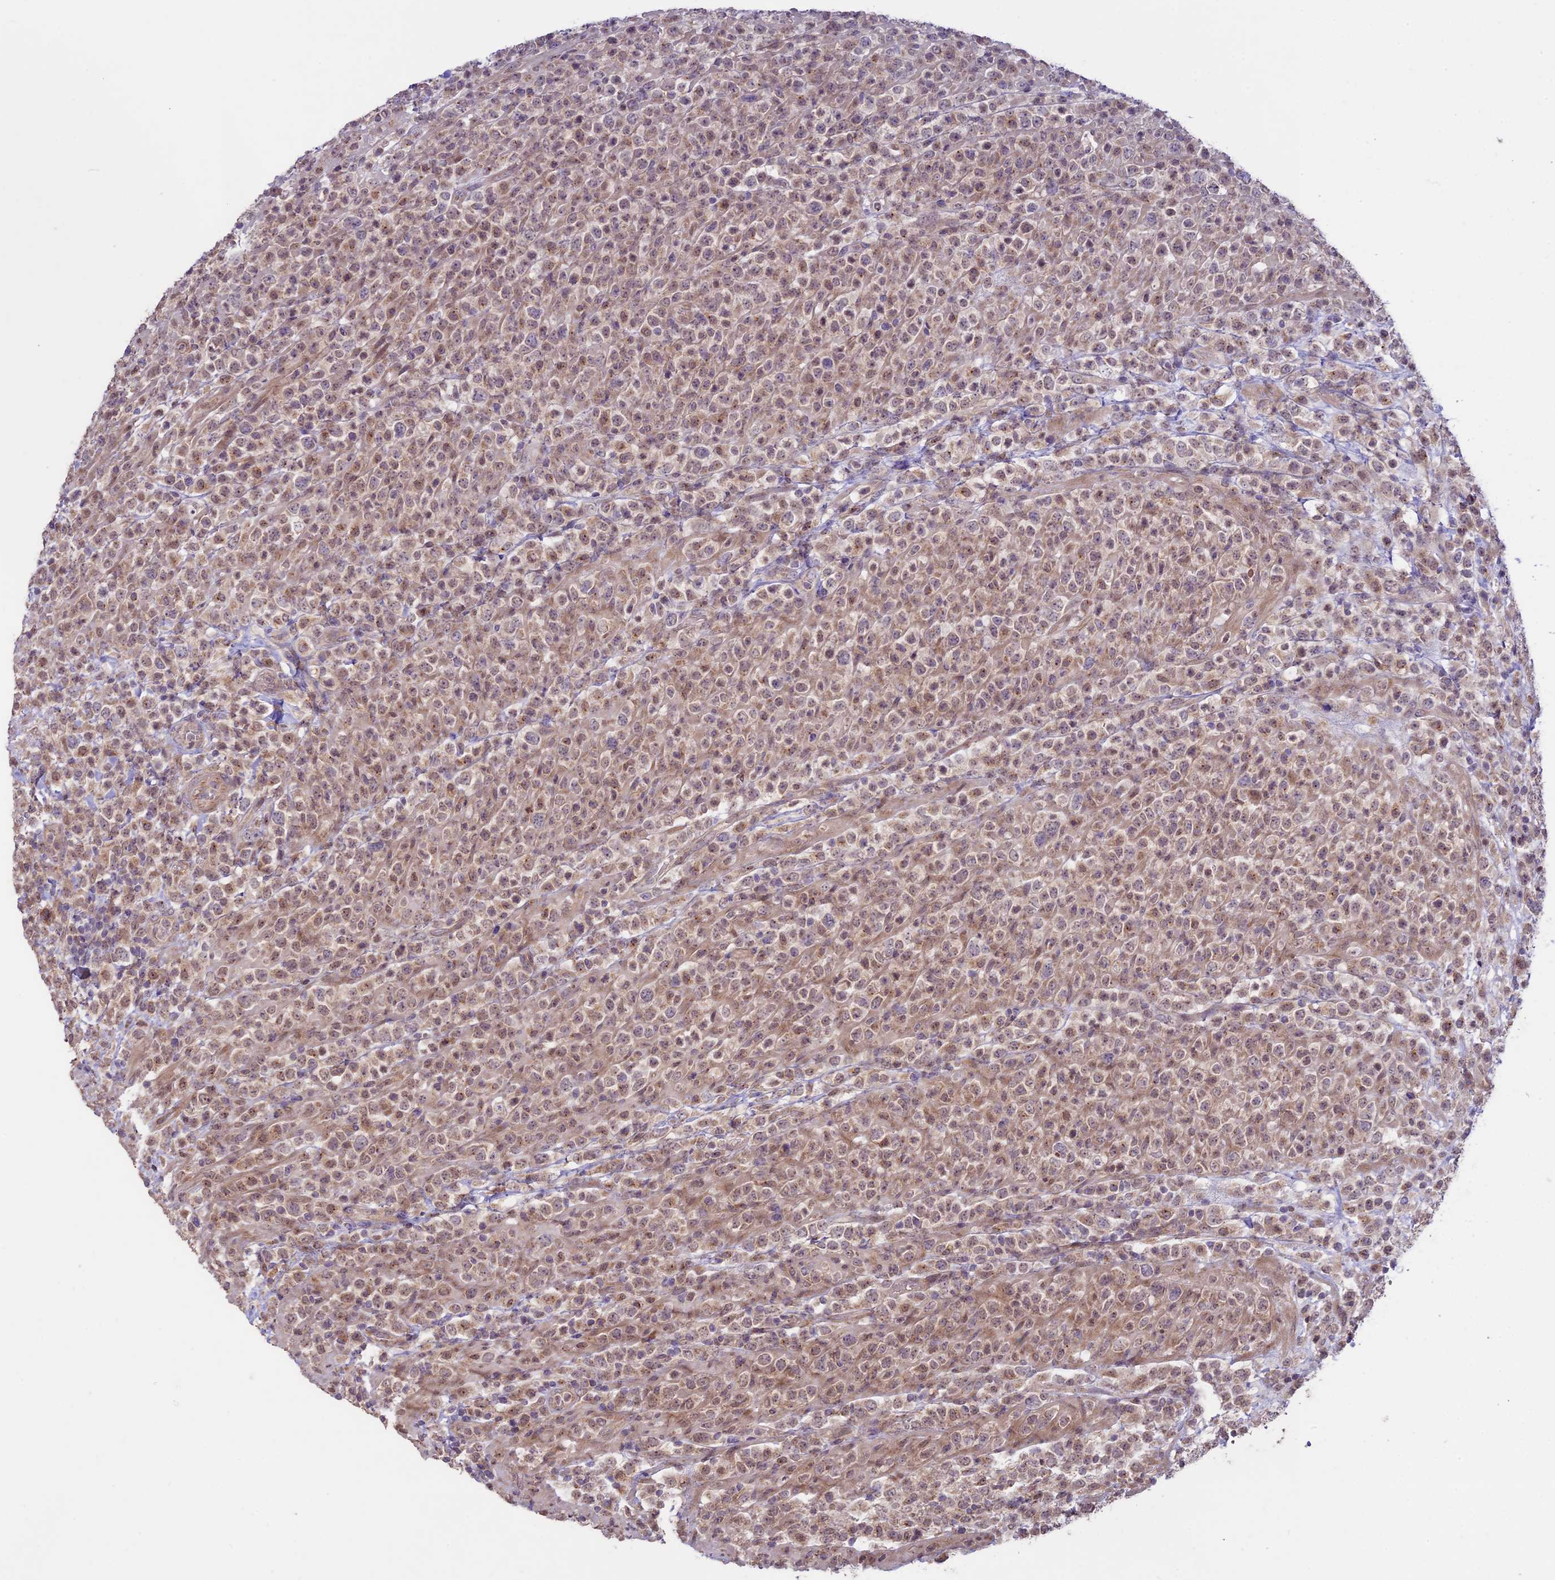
{"staining": {"intensity": "weak", "quantity": "25%-75%", "location": "cytoplasmic/membranous,nuclear"}, "tissue": "lymphoma", "cell_type": "Tumor cells", "image_type": "cancer", "snomed": [{"axis": "morphology", "description": "Malignant lymphoma, non-Hodgkin's type, High grade"}, {"axis": "topography", "description": "Colon"}], "caption": "Immunohistochemical staining of human lymphoma reveals weak cytoplasmic/membranous and nuclear protein expression in approximately 25%-75% of tumor cells.", "gene": "BCAS4", "patient": {"sex": "female", "age": 53}}